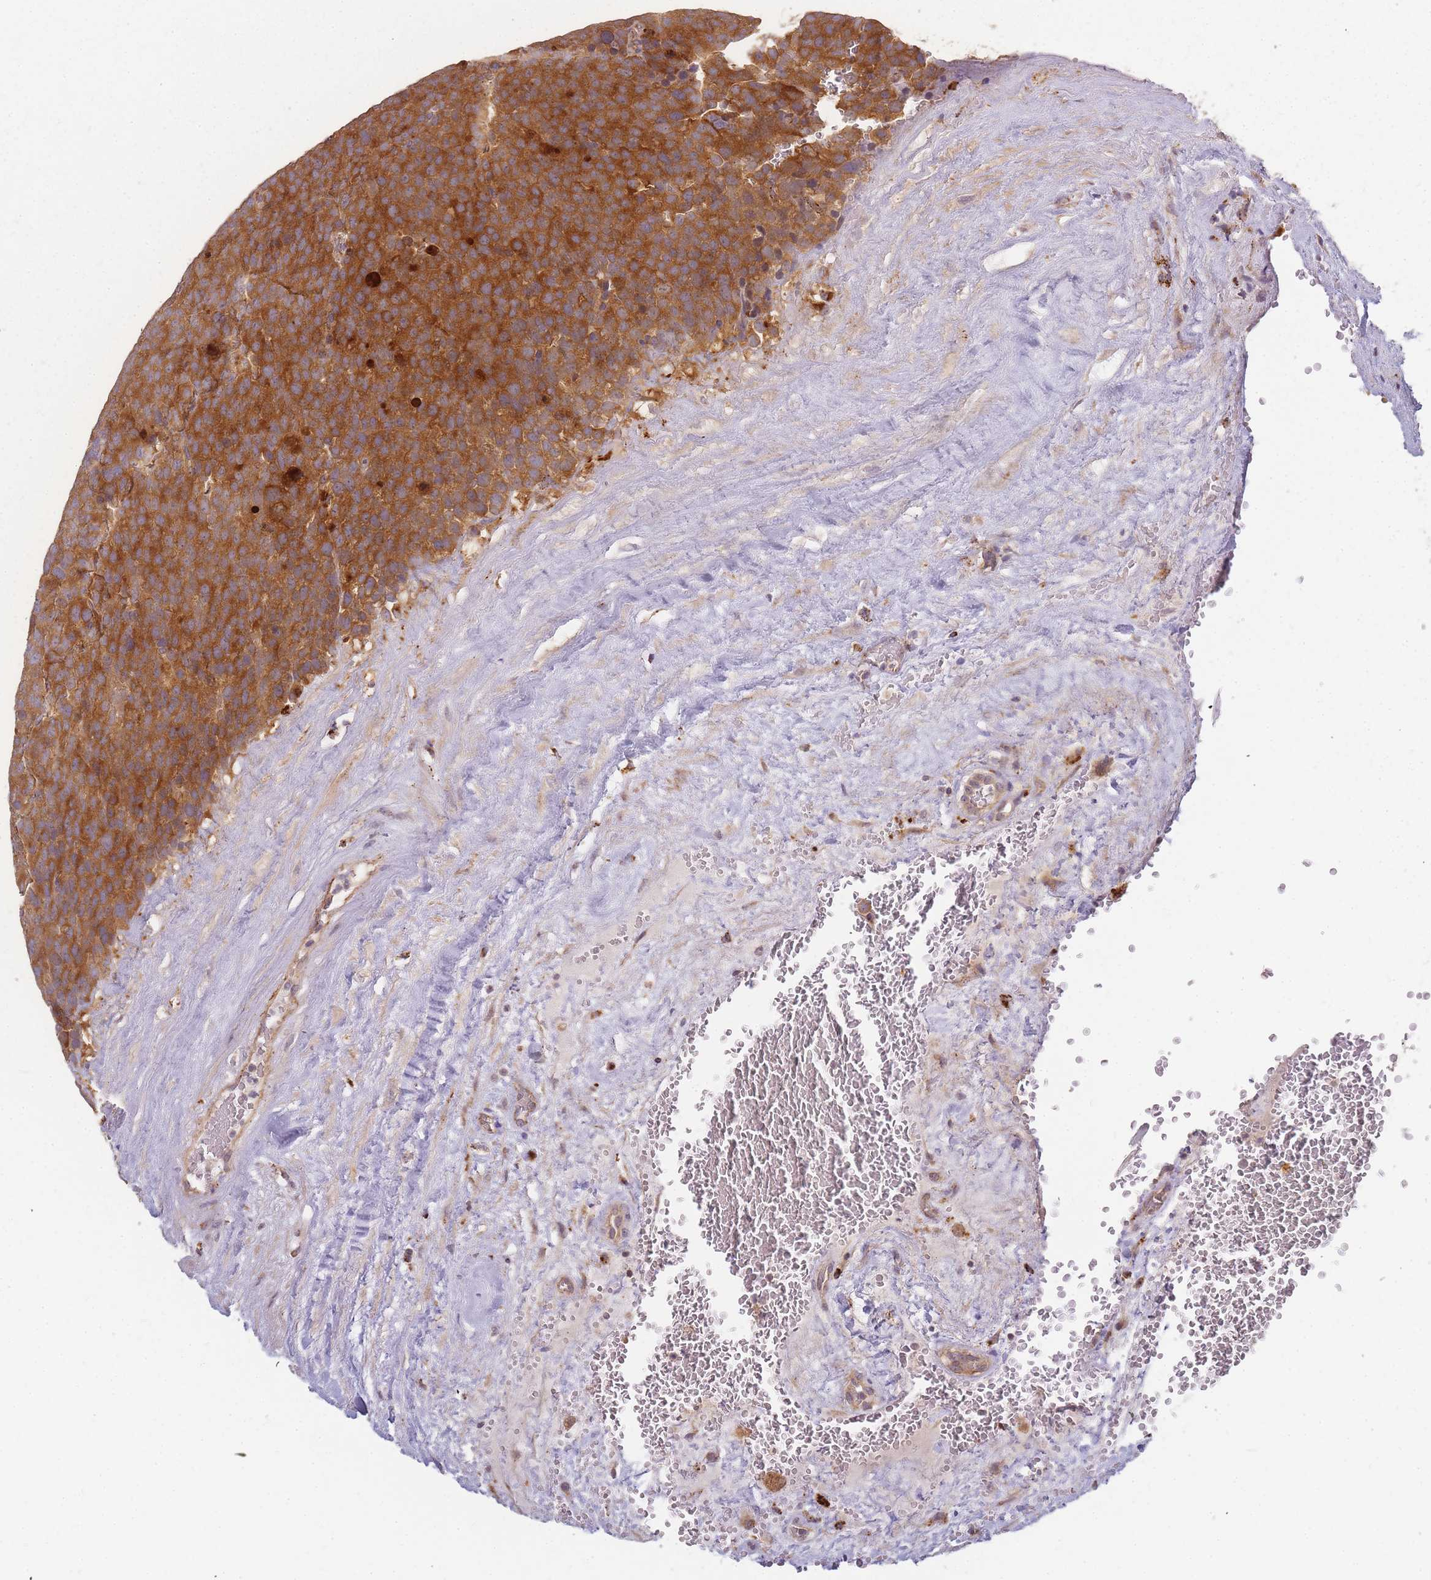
{"staining": {"intensity": "strong", "quantity": ">75%", "location": "cytoplasmic/membranous"}, "tissue": "testis cancer", "cell_type": "Tumor cells", "image_type": "cancer", "snomed": [{"axis": "morphology", "description": "Seminoma, NOS"}, {"axis": "topography", "description": "Testis"}], "caption": "Immunohistochemical staining of human testis cancer (seminoma) reveals high levels of strong cytoplasmic/membranous staining in approximately >75% of tumor cells.", "gene": "ATG5", "patient": {"sex": "male", "age": 71}}